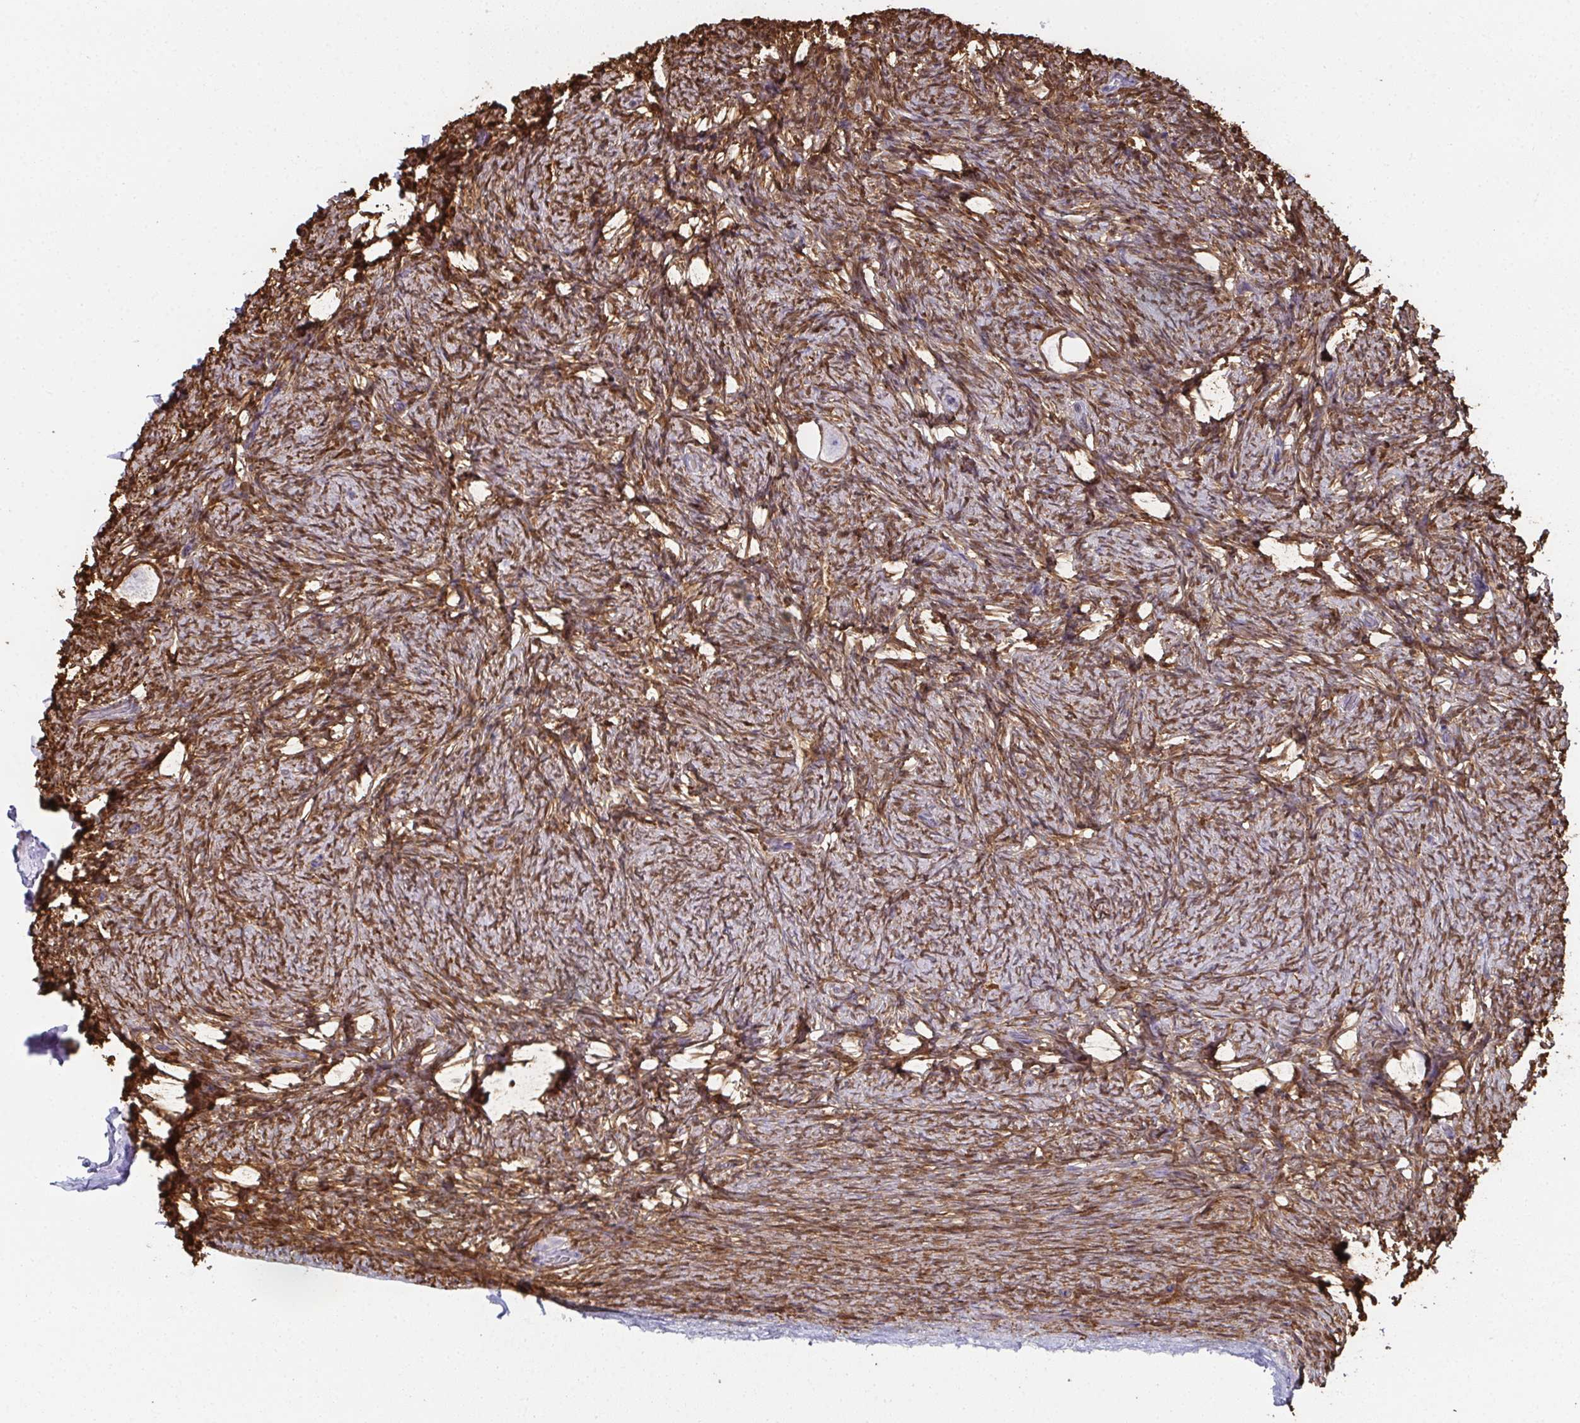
{"staining": {"intensity": "negative", "quantity": "none", "location": "none"}, "tissue": "ovary", "cell_type": "Follicle cells", "image_type": "normal", "snomed": [{"axis": "morphology", "description": "Normal tissue, NOS"}, {"axis": "topography", "description": "Ovary"}], "caption": "High power microscopy micrograph of an IHC image of unremarkable ovary, revealing no significant expression in follicle cells.", "gene": "RBP1", "patient": {"sex": "female", "age": 34}}